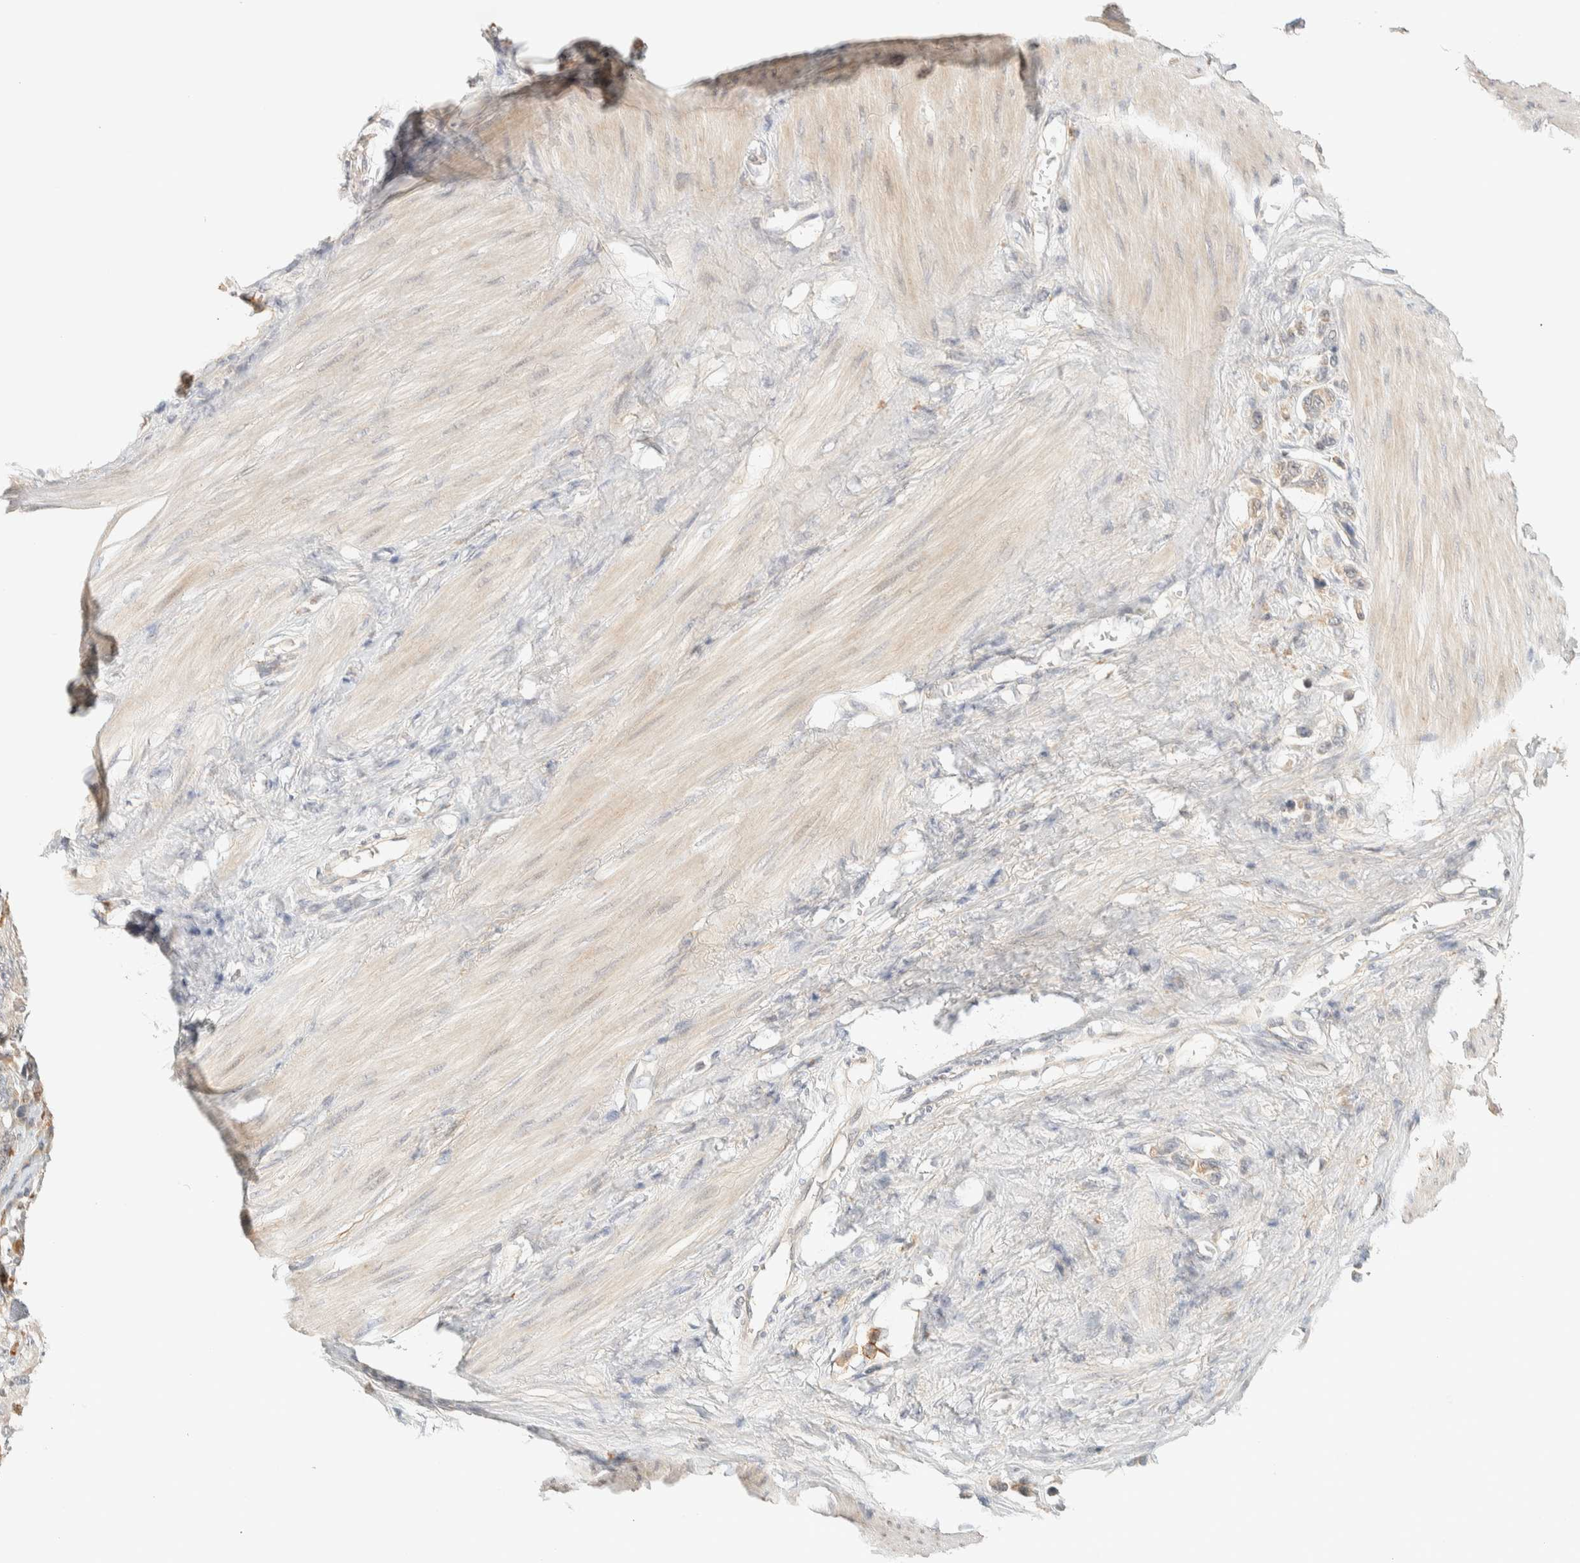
{"staining": {"intensity": "weak", "quantity": "<25%", "location": "cytoplasmic/membranous"}, "tissue": "stomach cancer", "cell_type": "Tumor cells", "image_type": "cancer", "snomed": [{"axis": "morphology", "description": "Adenocarcinoma, NOS"}, {"axis": "topography", "description": "Stomach"}], "caption": "The immunohistochemistry image has no significant positivity in tumor cells of stomach cancer tissue.", "gene": "ITPA", "patient": {"sex": "female", "age": 65}}